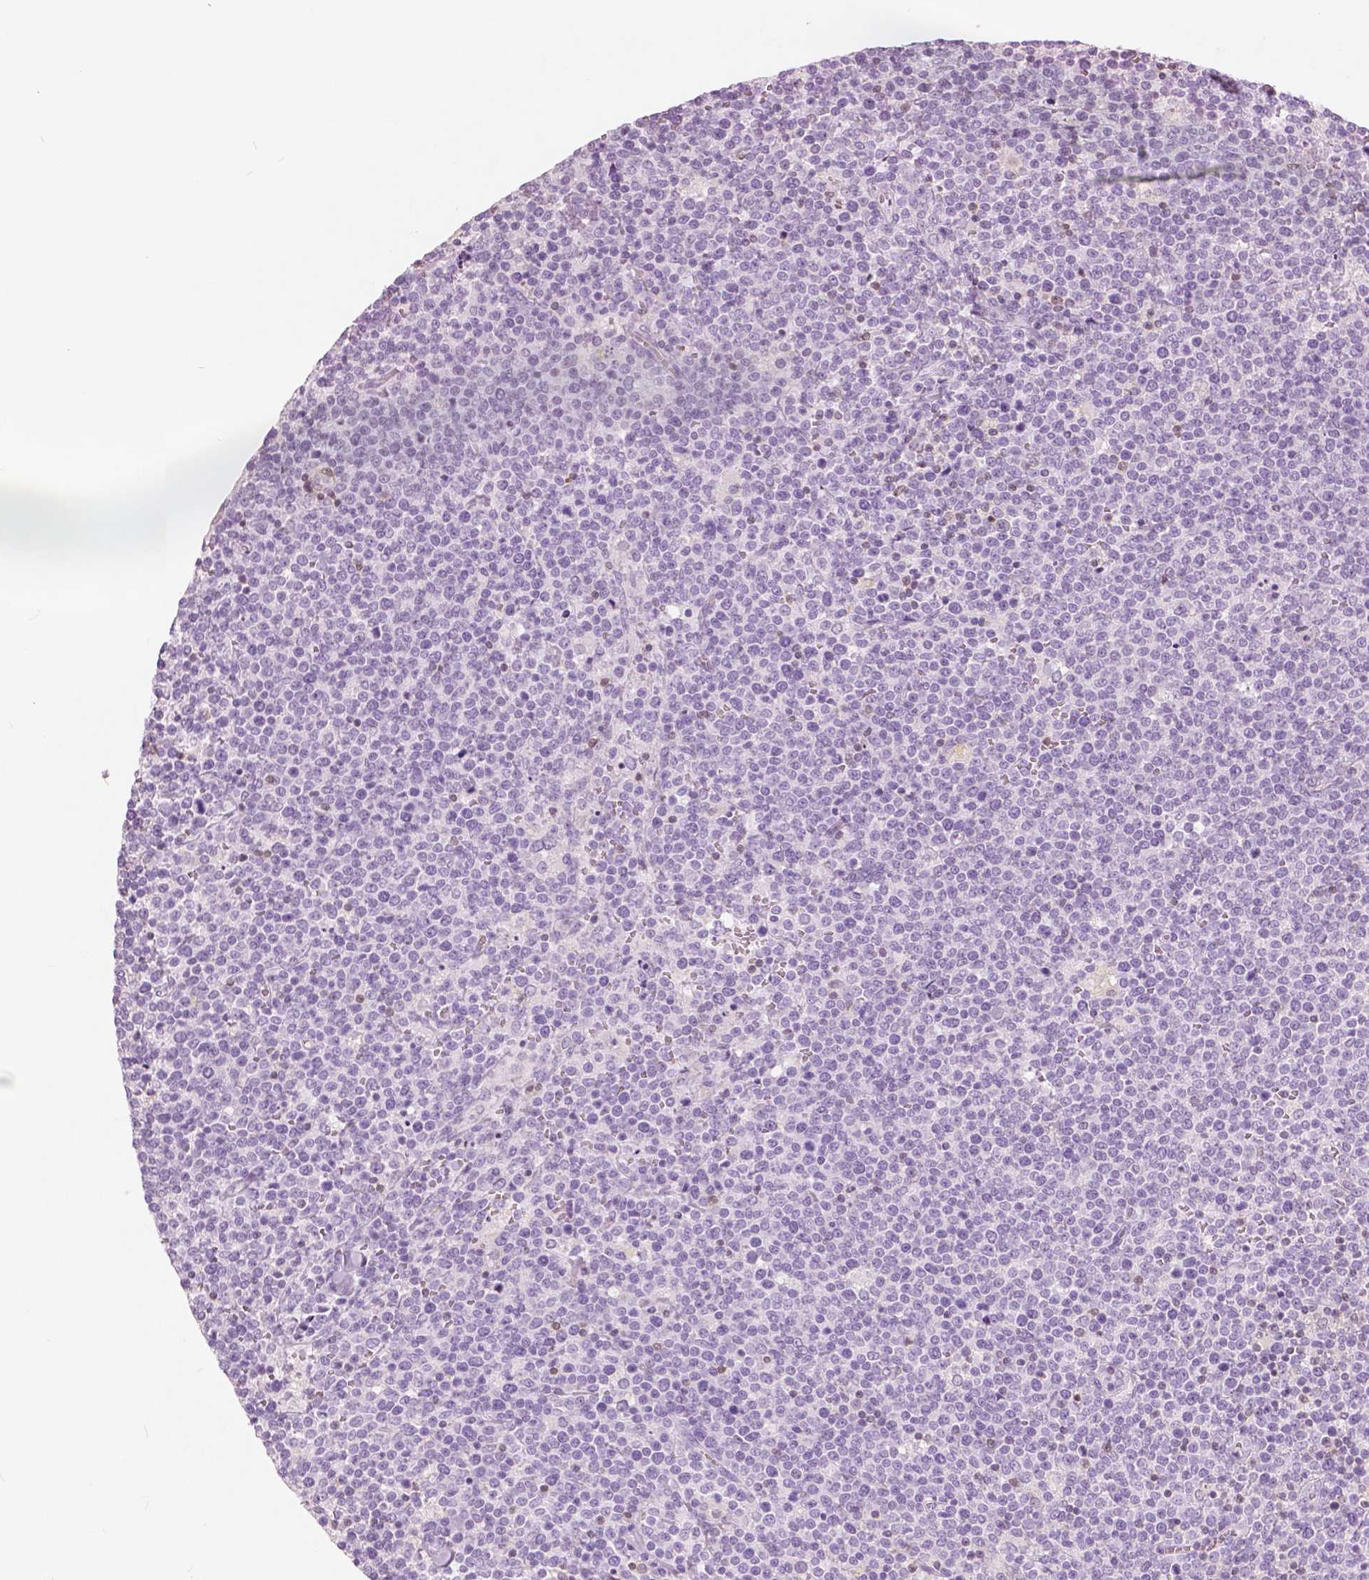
{"staining": {"intensity": "negative", "quantity": "none", "location": "none"}, "tissue": "lymphoma", "cell_type": "Tumor cells", "image_type": "cancer", "snomed": [{"axis": "morphology", "description": "Malignant lymphoma, non-Hodgkin's type, High grade"}, {"axis": "topography", "description": "Lymph node"}], "caption": "Micrograph shows no protein positivity in tumor cells of lymphoma tissue.", "gene": "GALM", "patient": {"sex": "male", "age": 61}}